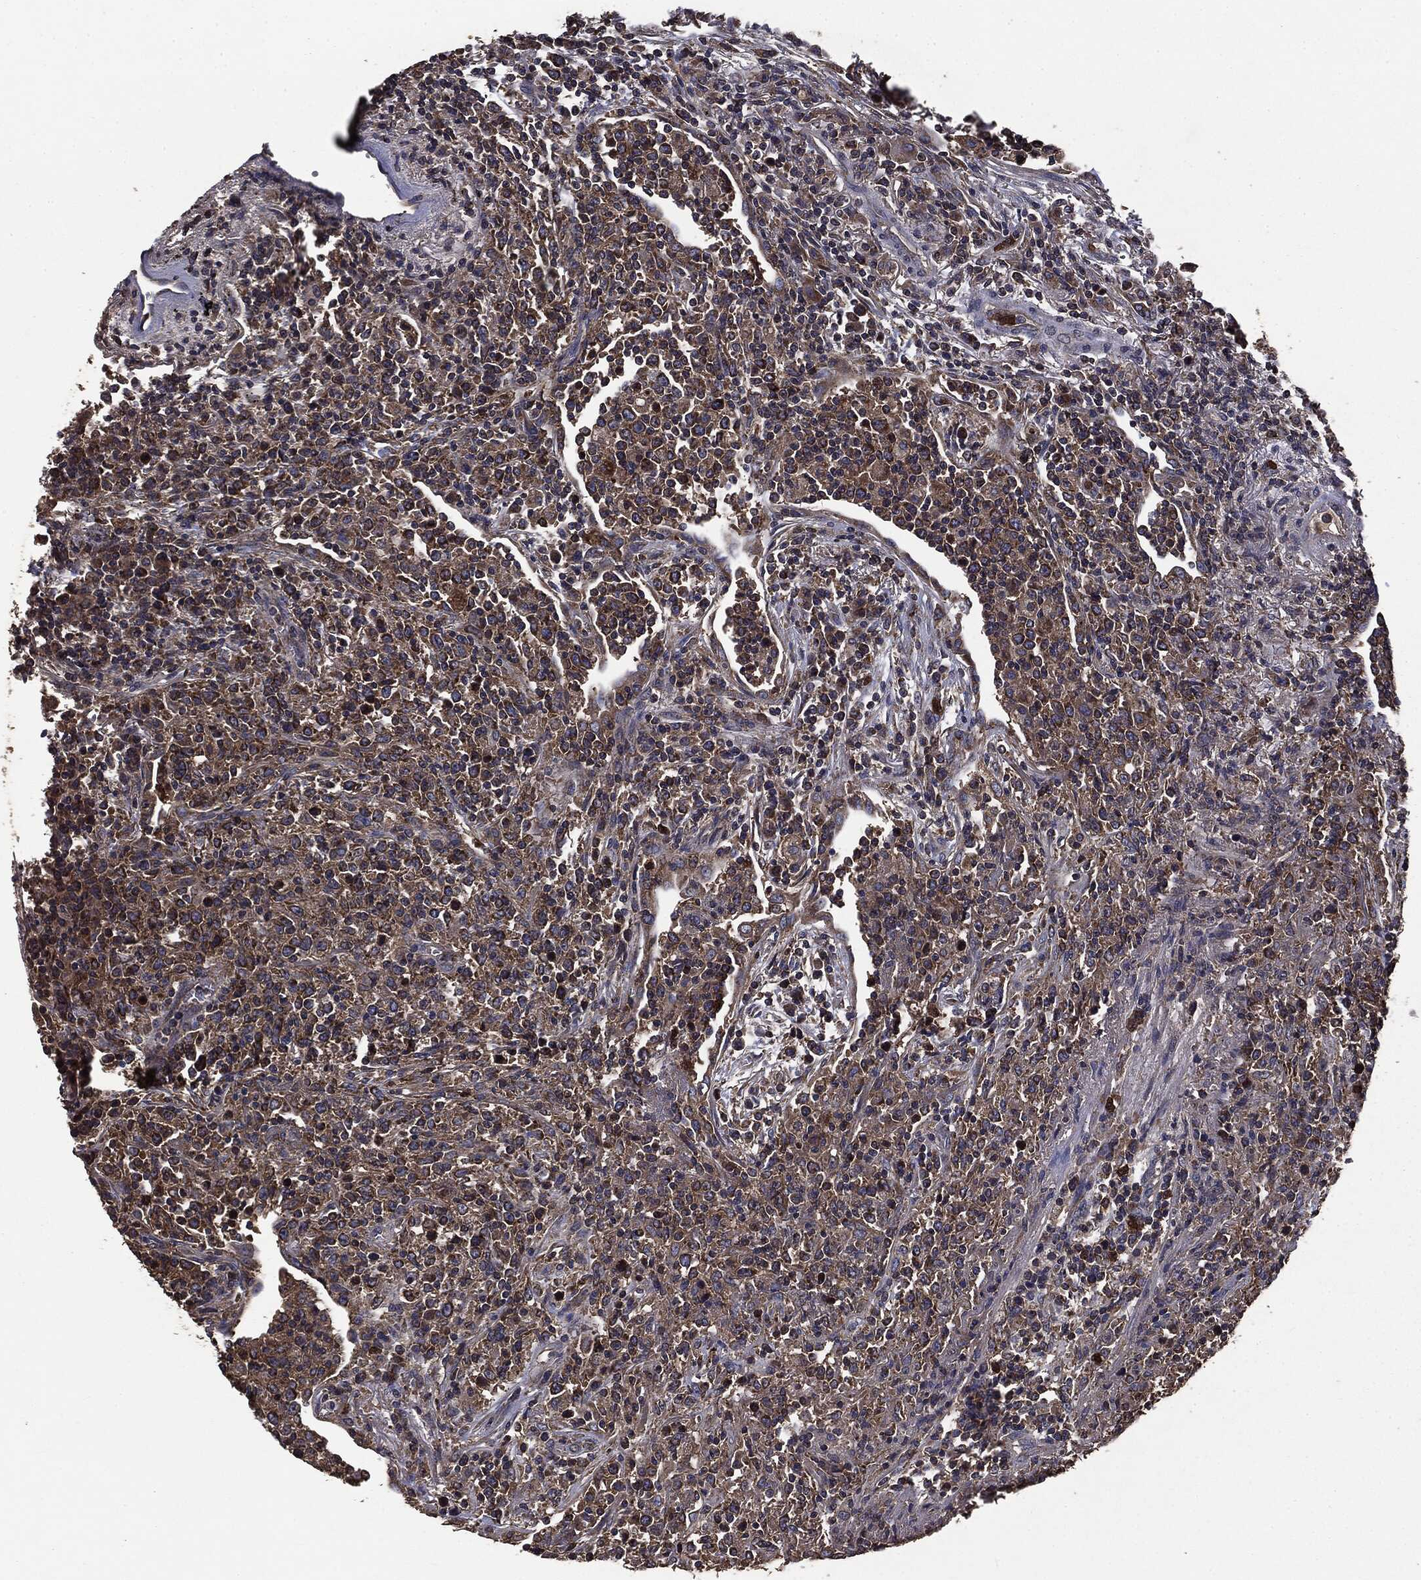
{"staining": {"intensity": "moderate", "quantity": ">75%", "location": "cytoplasmic/membranous"}, "tissue": "lymphoma", "cell_type": "Tumor cells", "image_type": "cancer", "snomed": [{"axis": "morphology", "description": "Malignant lymphoma, non-Hodgkin's type, High grade"}, {"axis": "topography", "description": "Lung"}], "caption": "High-grade malignant lymphoma, non-Hodgkin's type tissue displays moderate cytoplasmic/membranous staining in approximately >75% of tumor cells, visualized by immunohistochemistry.", "gene": "MAPK6", "patient": {"sex": "male", "age": 79}}